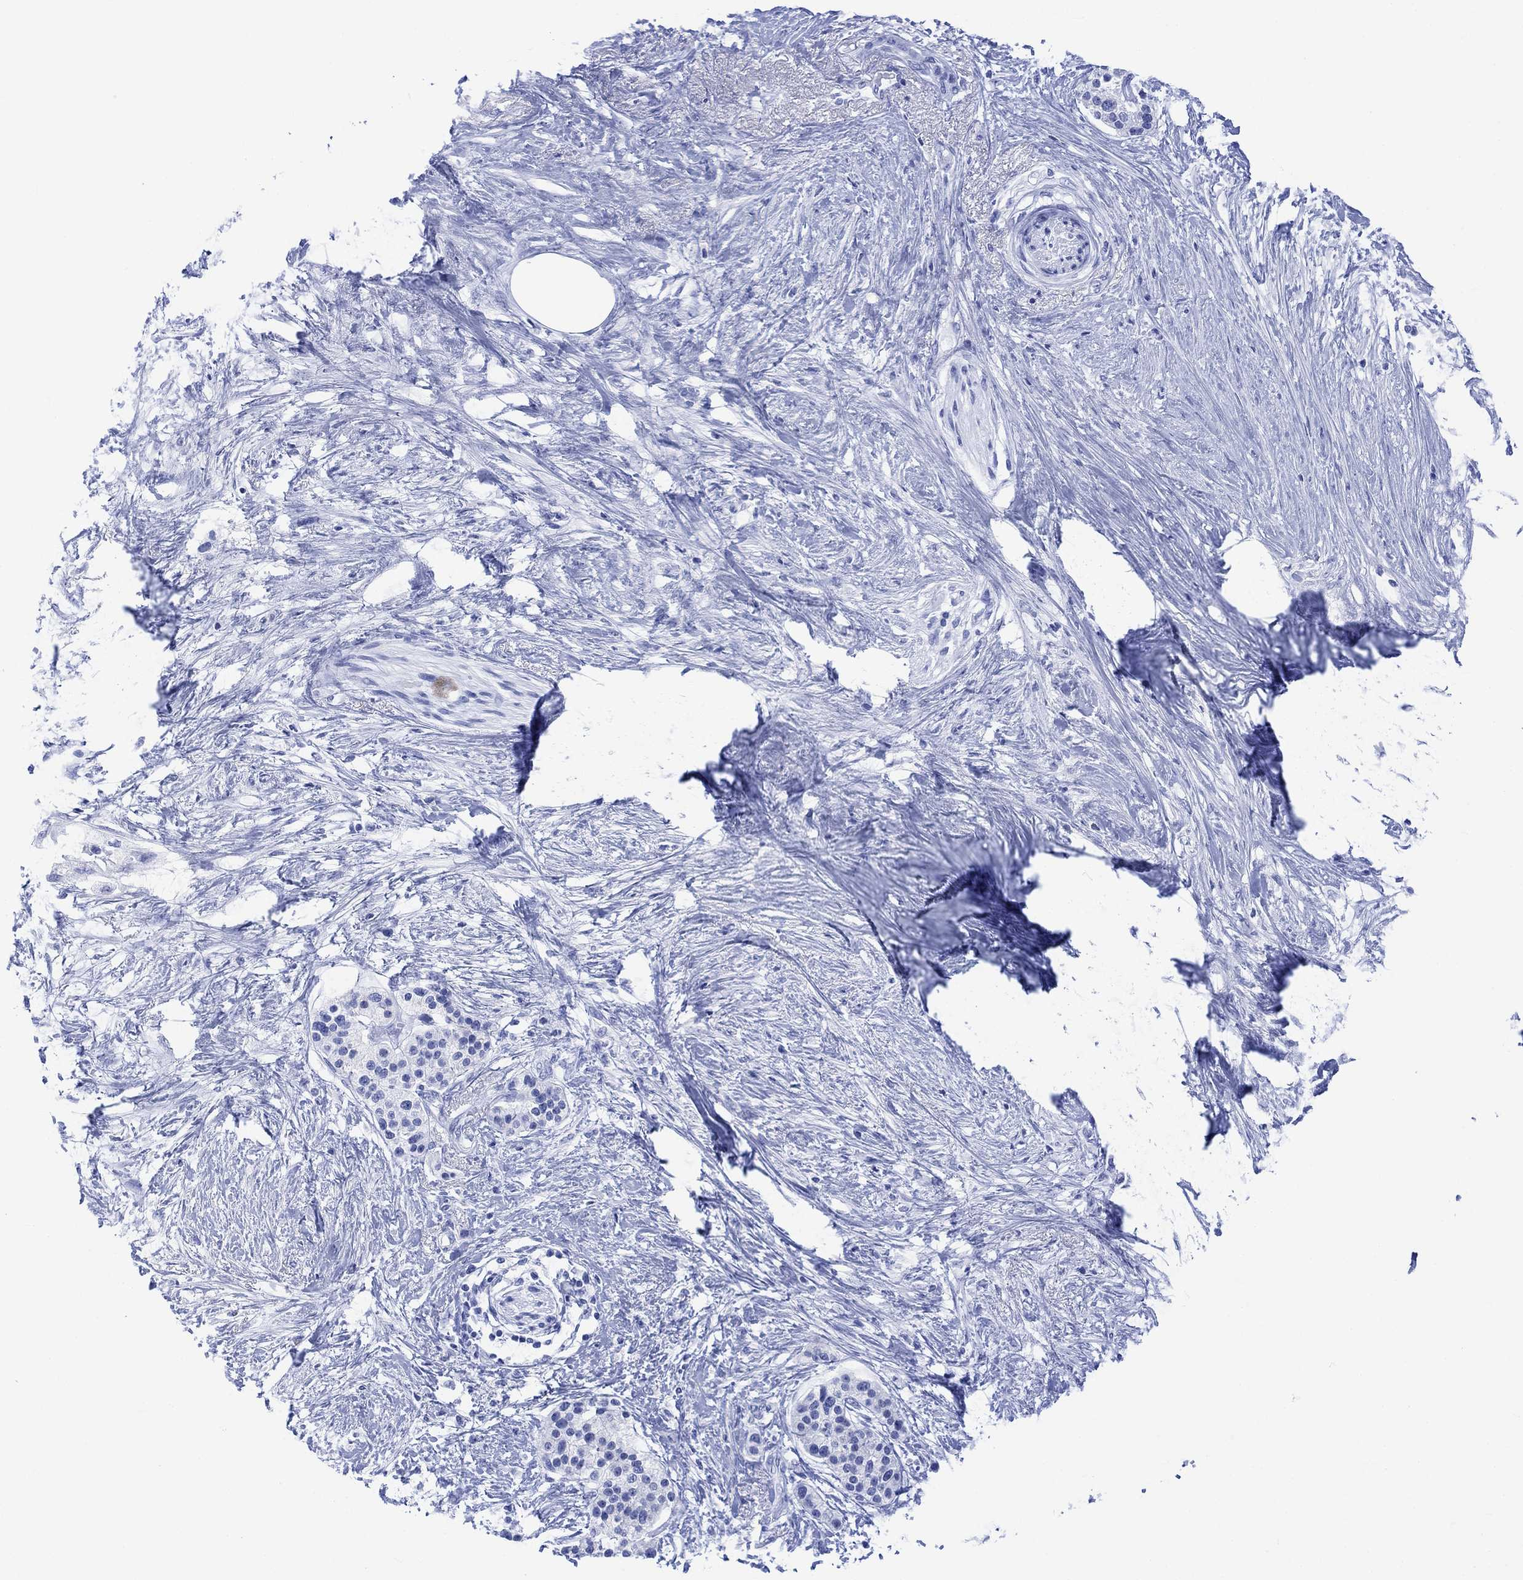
{"staining": {"intensity": "negative", "quantity": "none", "location": "none"}, "tissue": "pancreatic cancer", "cell_type": "Tumor cells", "image_type": "cancer", "snomed": [{"axis": "morphology", "description": "Normal tissue, NOS"}, {"axis": "morphology", "description": "Adenocarcinoma, NOS"}, {"axis": "topography", "description": "Pancreas"}, {"axis": "topography", "description": "Duodenum"}], "caption": "The photomicrograph demonstrates no significant expression in tumor cells of pancreatic cancer.", "gene": "CELF4", "patient": {"sex": "female", "age": 60}}